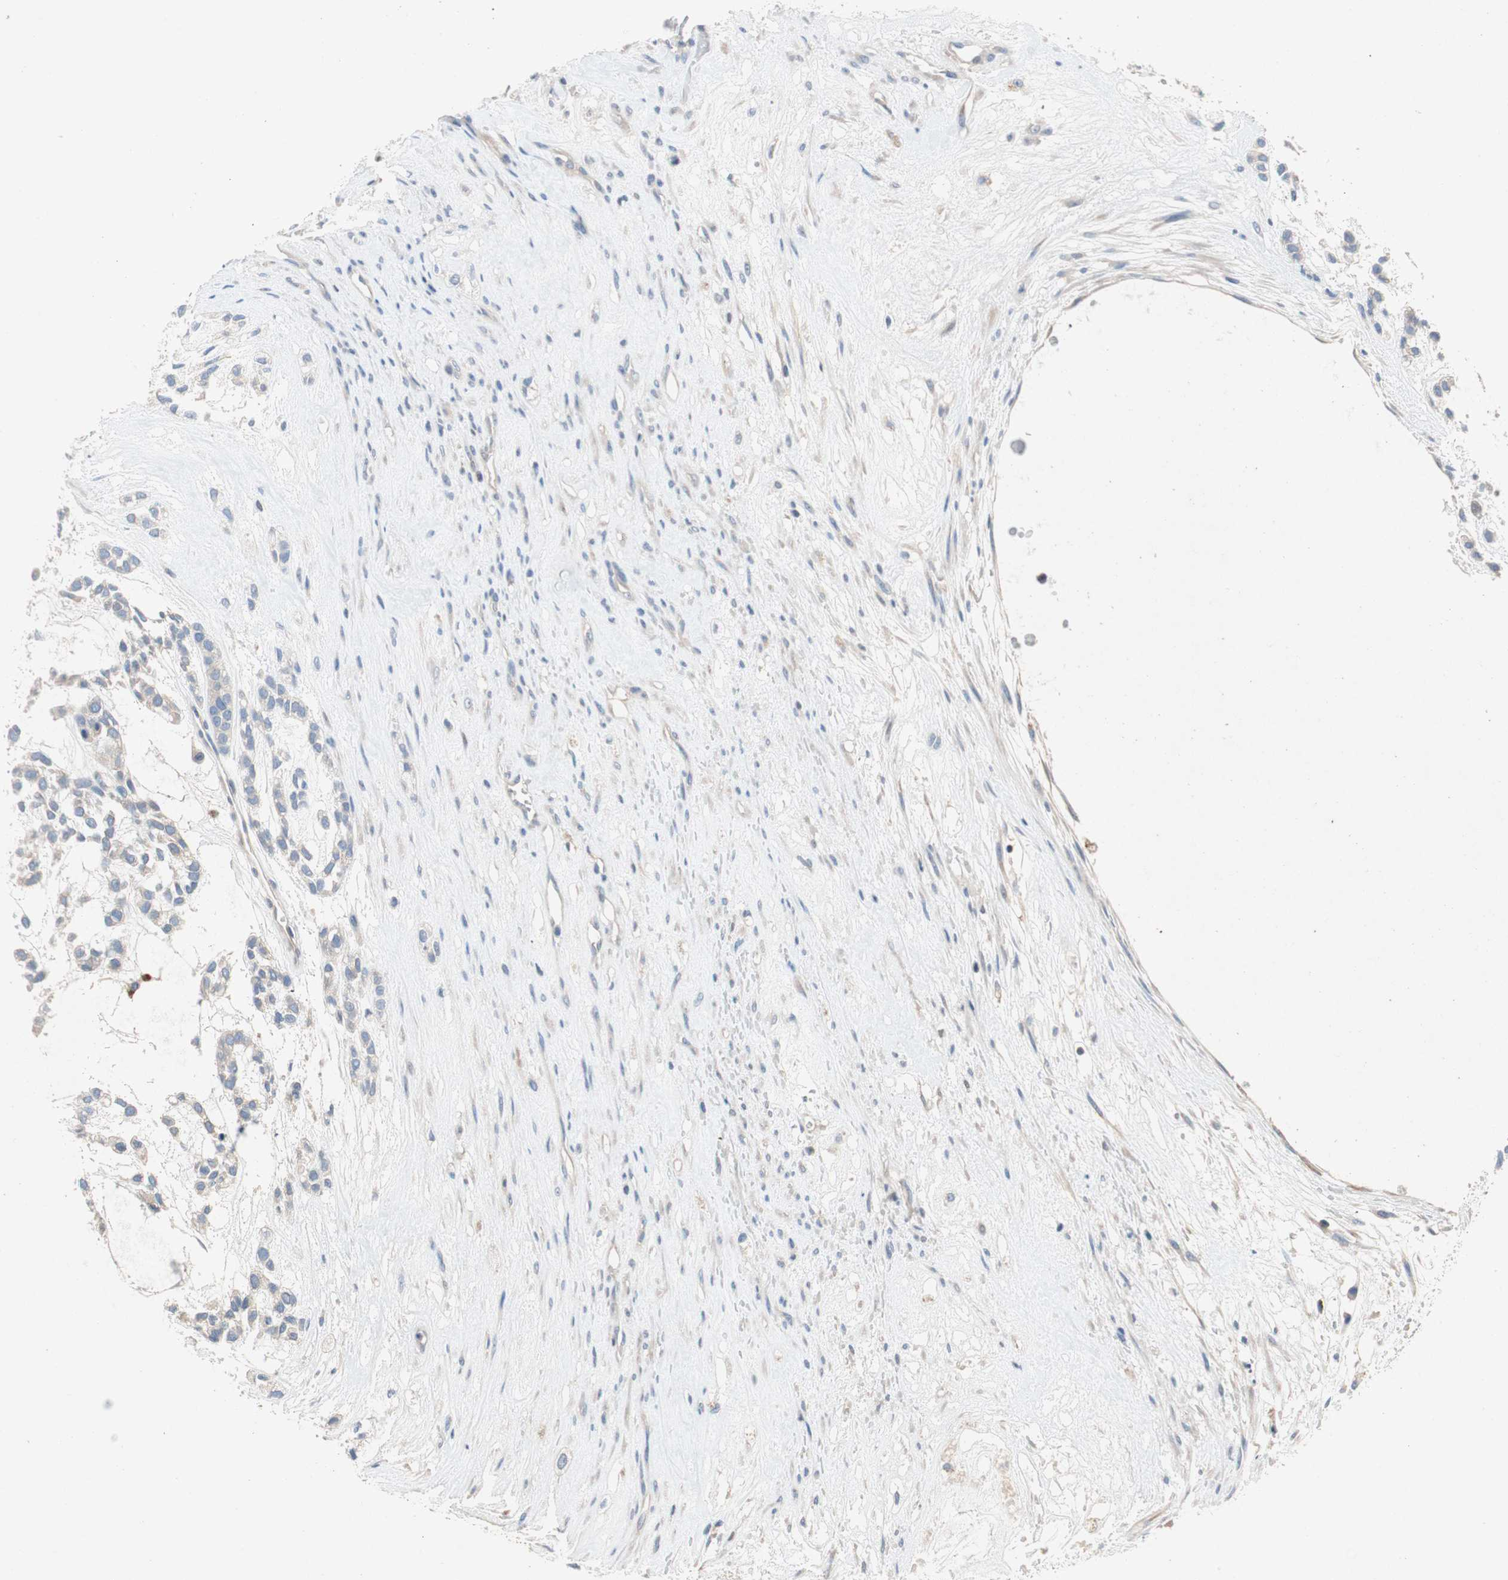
{"staining": {"intensity": "negative", "quantity": "none", "location": "none"}, "tissue": "head and neck cancer", "cell_type": "Tumor cells", "image_type": "cancer", "snomed": [{"axis": "morphology", "description": "Adenocarcinoma, NOS"}, {"axis": "morphology", "description": "Adenoma, NOS"}, {"axis": "topography", "description": "Head-Neck"}], "caption": "IHC micrograph of neoplastic tissue: human adenoma (head and neck) stained with DAB (3,3'-diaminobenzidine) displays no significant protein staining in tumor cells.", "gene": "RELB", "patient": {"sex": "female", "age": 55}}